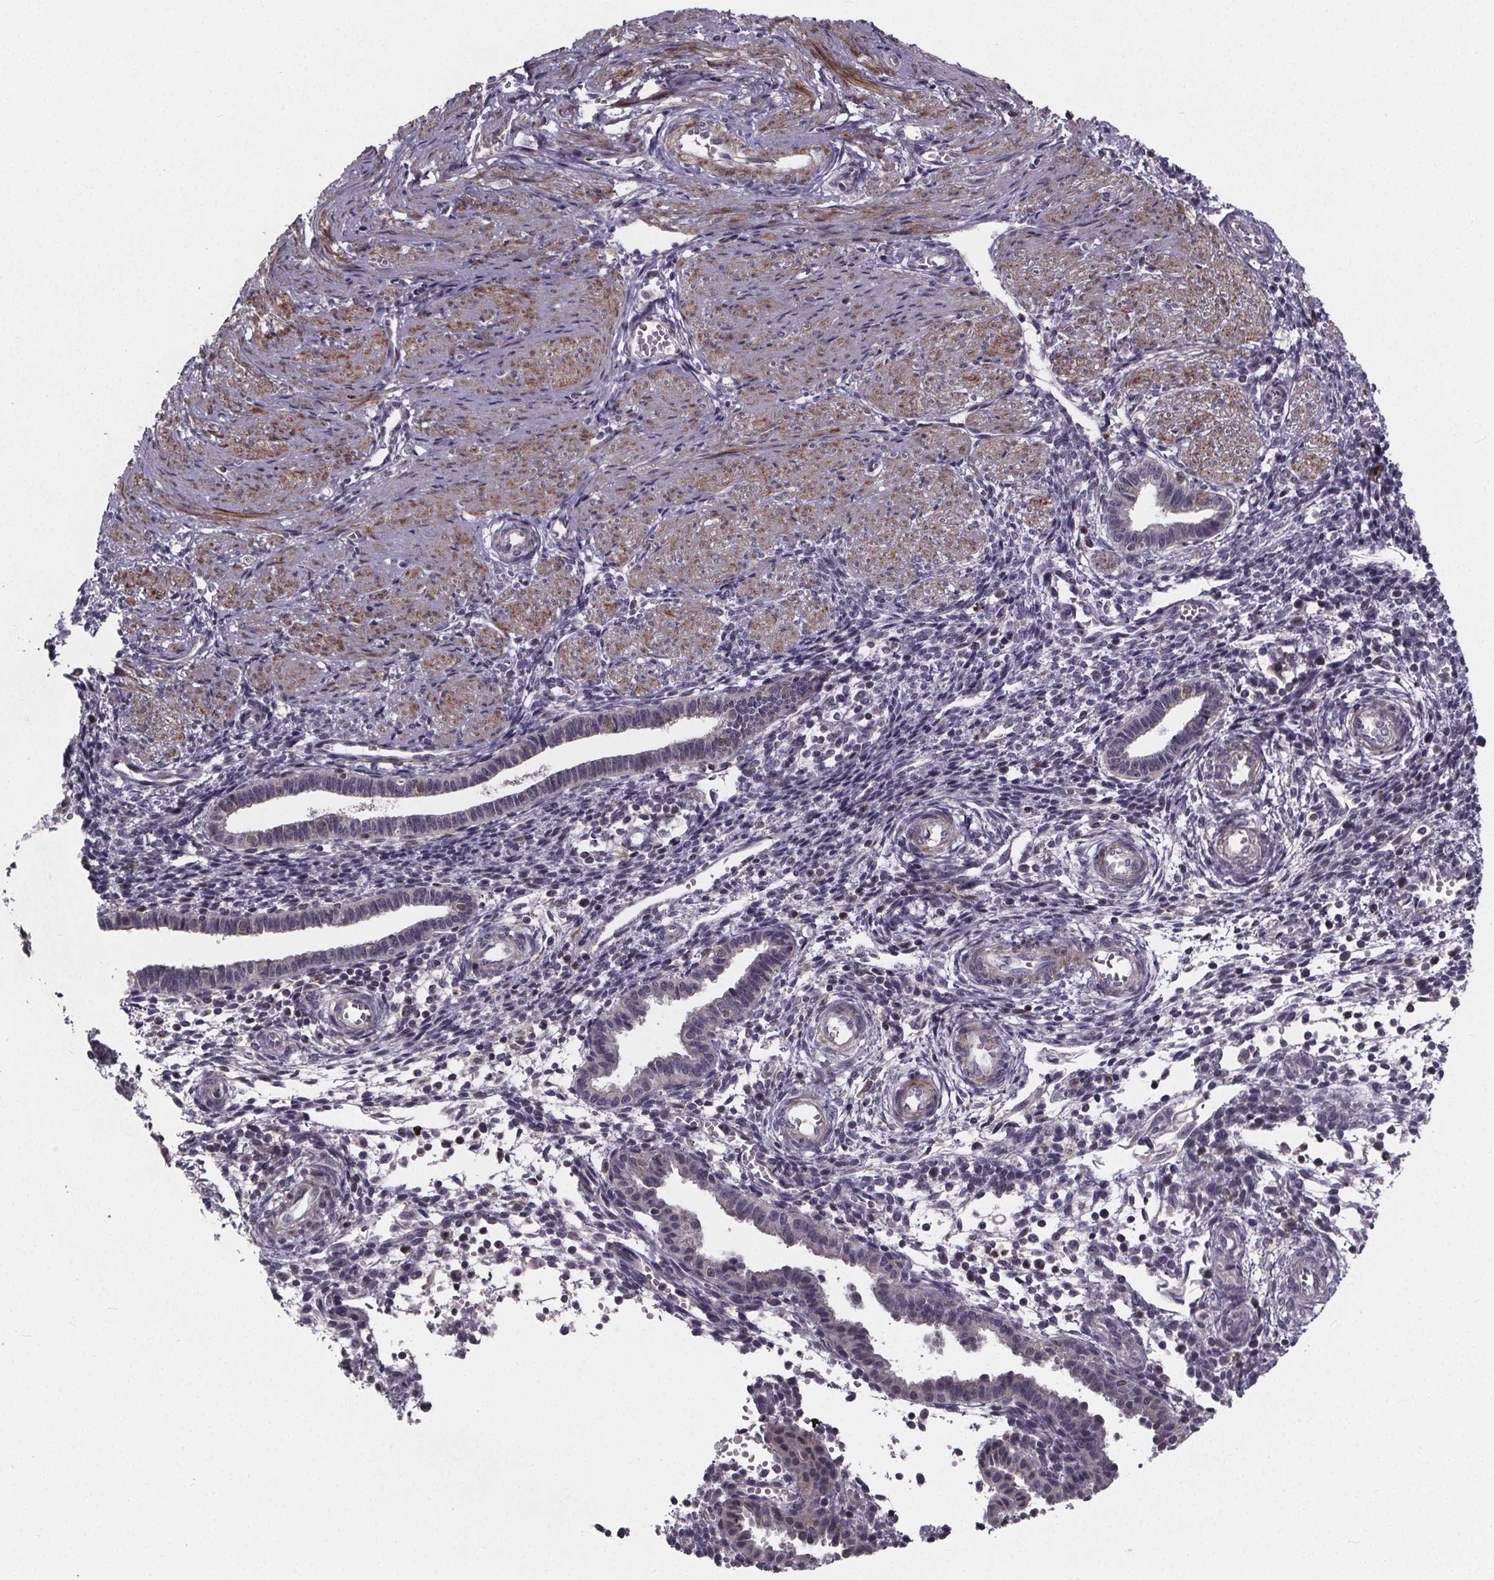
{"staining": {"intensity": "negative", "quantity": "none", "location": "none"}, "tissue": "endometrium", "cell_type": "Cells in endometrial stroma", "image_type": "normal", "snomed": [{"axis": "morphology", "description": "Normal tissue, NOS"}, {"axis": "topography", "description": "Endometrium"}], "caption": "This is a image of immunohistochemistry (IHC) staining of unremarkable endometrium, which shows no positivity in cells in endometrial stroma.", "gene": "FBXW2", "patient": {"sex": "female", "age": 37}}